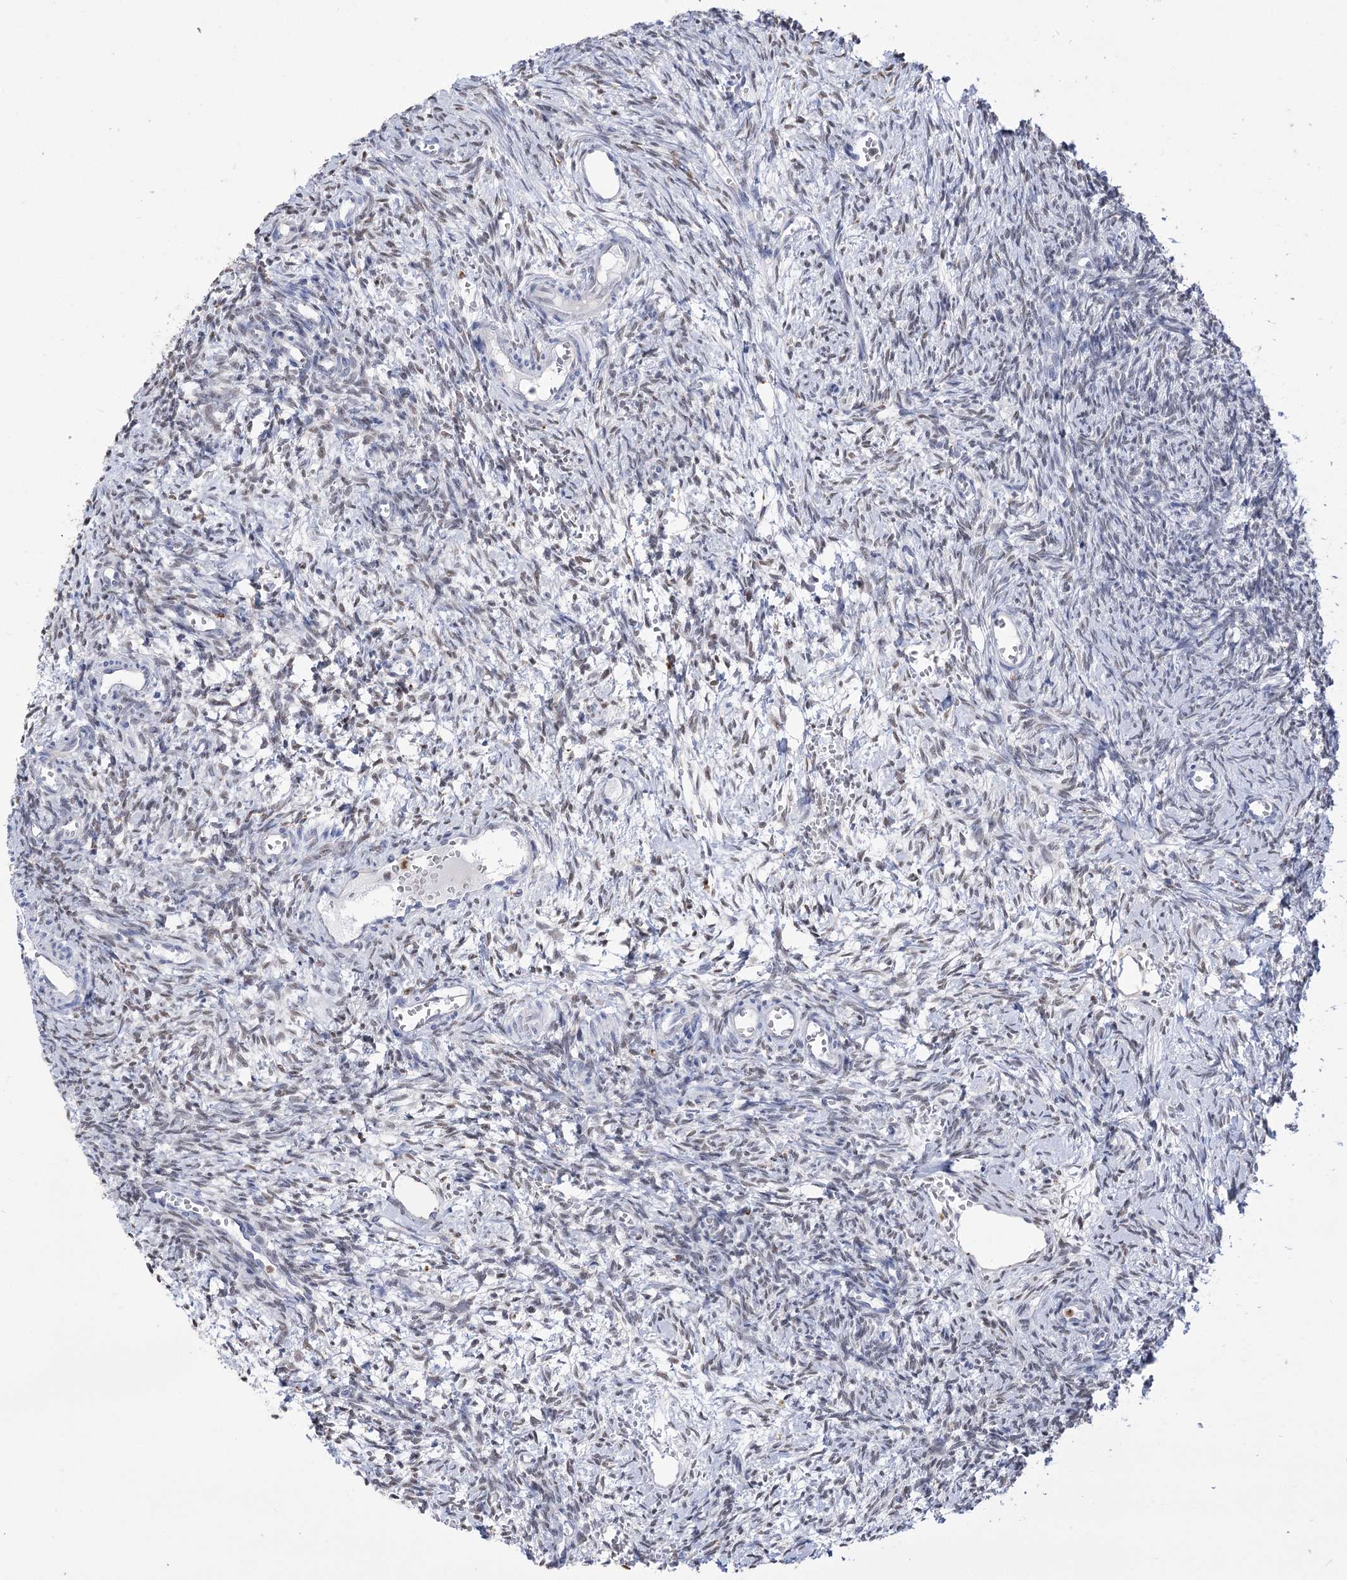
{"staining": {"intensity": "negative", "quantity": "none", "location": "none"}, "tissue": "ovary", "cell_type": "Ovarian stroma cells", "image_type": "normal", "snomed": [{"axis": "morphology", "description": "Normal tissue, NOS"}, {"axis": "topography", "description": "Ovary"}], "caption": "Immunohistochemistry micrograph of normal human ovary stained for a protein (brown), which displays no expression in ovarian stroma cells. Nuclei are stained in blue.", "gene": "SIAE", "patient": {"sex": "female", "age": 39}}